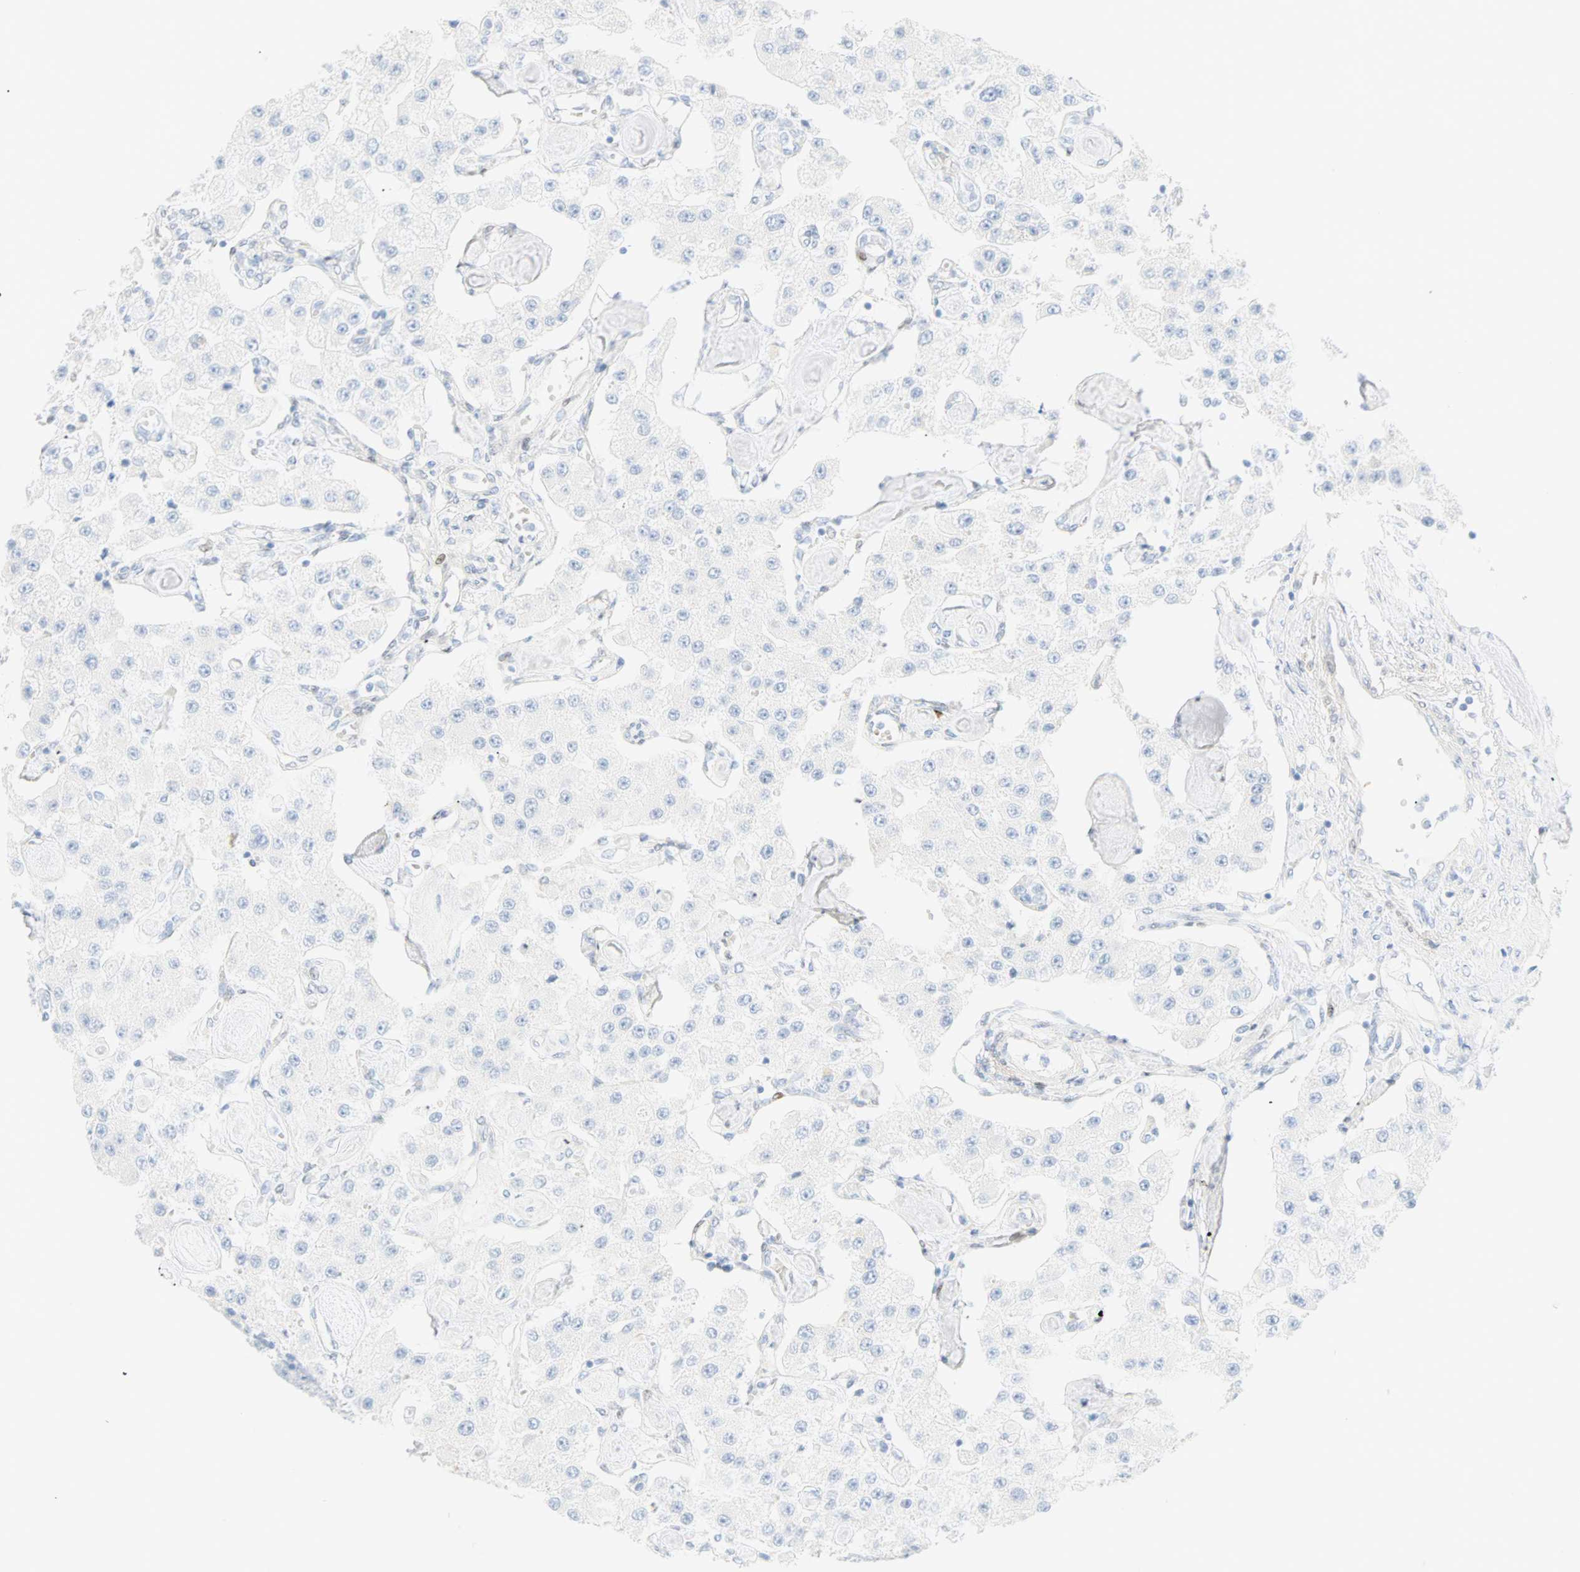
{"staining": {"intensity": "negative", "quantity": "none", "location": "none"}, "tissue": "carcinoid", "cell_type": "Tumor cells", "image_type": "cancer", "snomed": [{"axis": "morphology", "description": "Carcinoid, malignant, NOS"}, {"axis": "topography", "description": "Pancreas"}], "caption": "This image is of malignant carcinoid stained with immunohistochemistry to label a protein in brown with the nuclei are counter-stained blue. There is no staining in tumor cells.", "gene": "SELENBP1", "patient": {"sex": "male", "age": 41}}